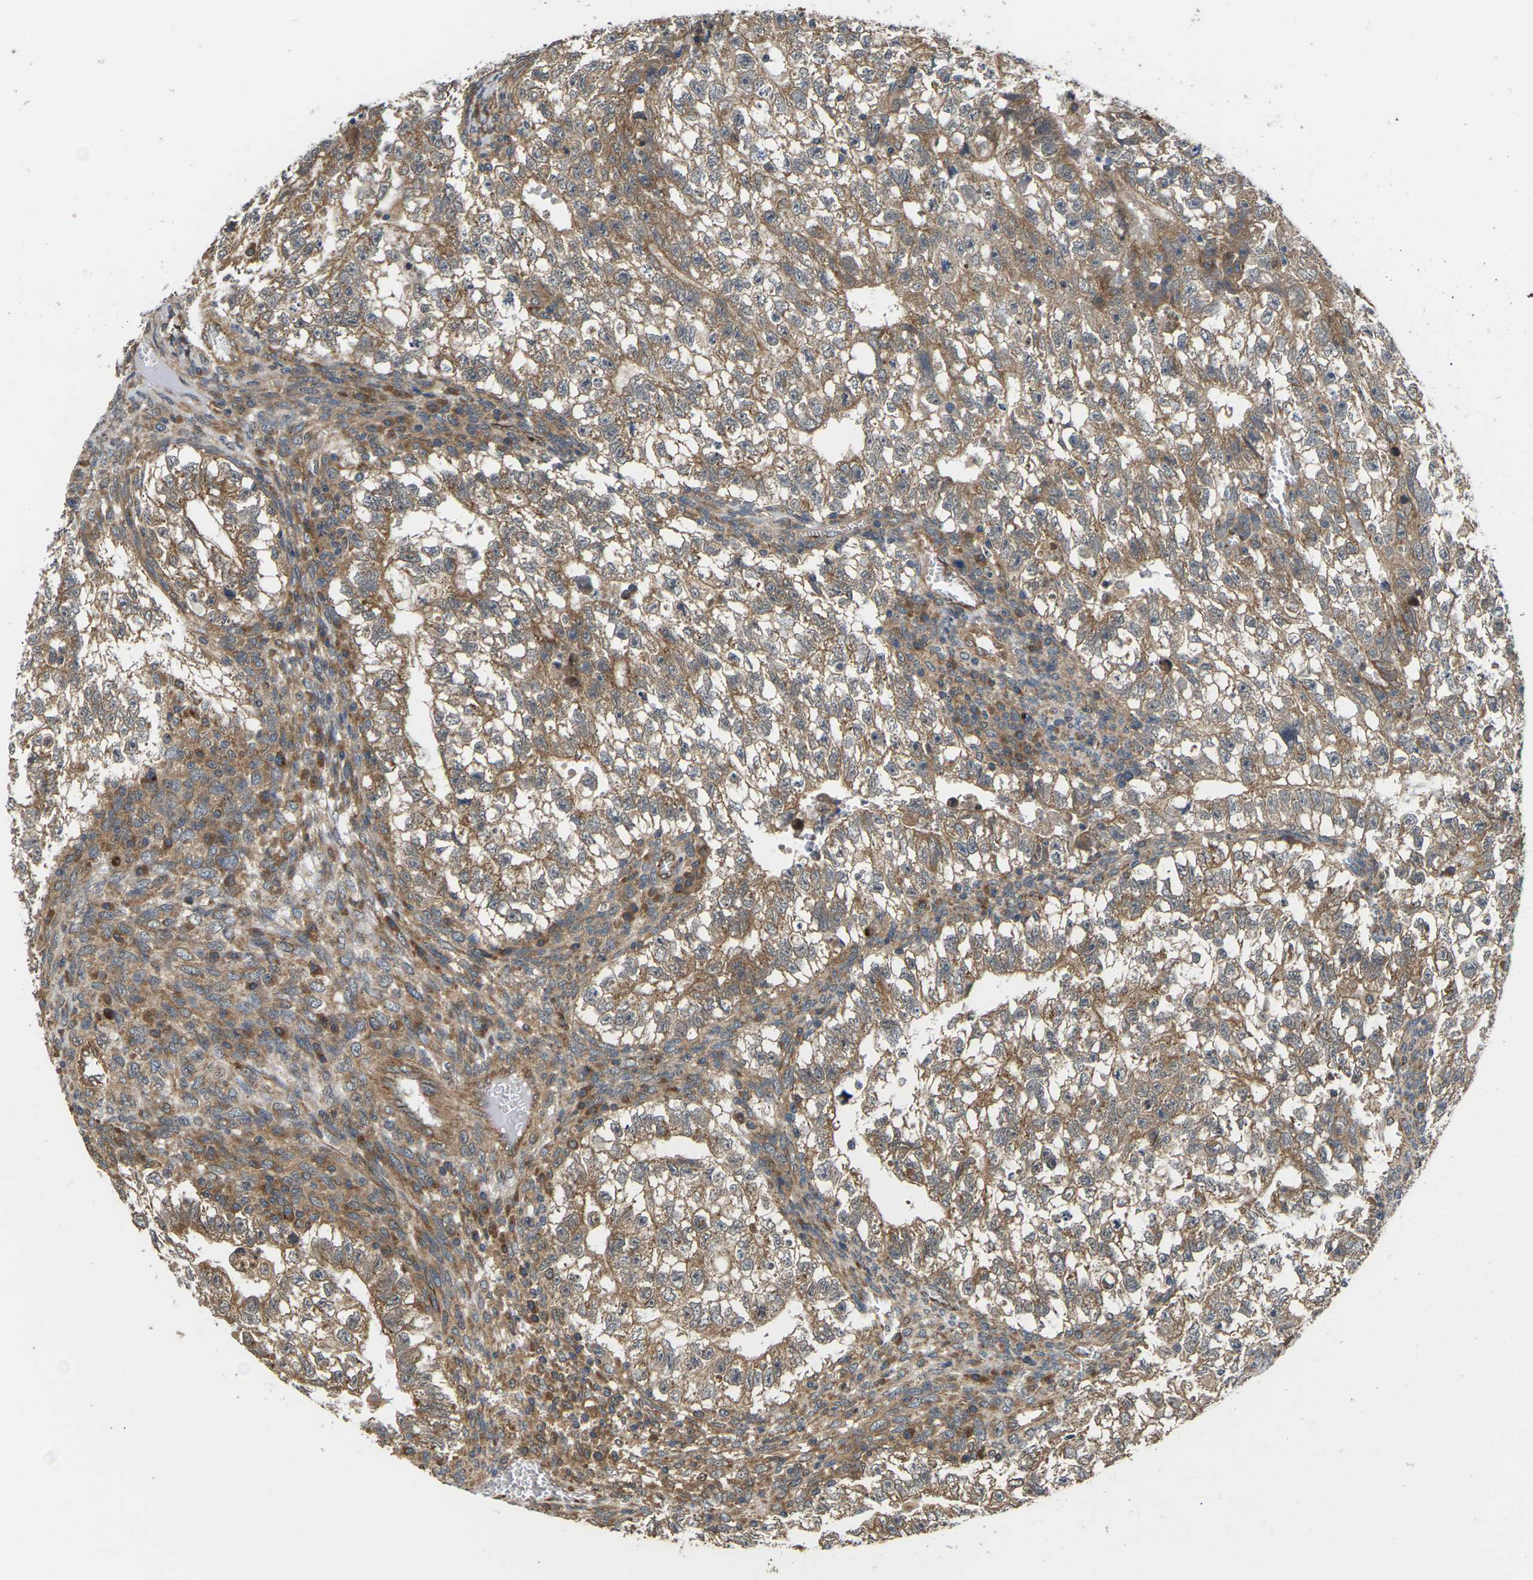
{"staining": {"intensity": "moderate", "quantity": ">75%", "location": "cytoplasmic/membranous"}, "tissue": "testis cancer", "cell_type": "Tumor cells", "image_type": "cancer", "snomed": [{"axis": "morphology", "description": "Seminoma, NOS"}, {"axis": "morphology", "description": "Carcinoma, Embryonal, NOS"}, {"axis": "topography", "description": "Testis"}], "caption": "Immunohistochemistry of human embryonal carcinoma (testis) displays medium levels of moderate cytoplasmic/membranous positivity in approximately >75% of tumor cells.", "gene": "NRAS", "patient": {"sex": "male", "age": 38}}